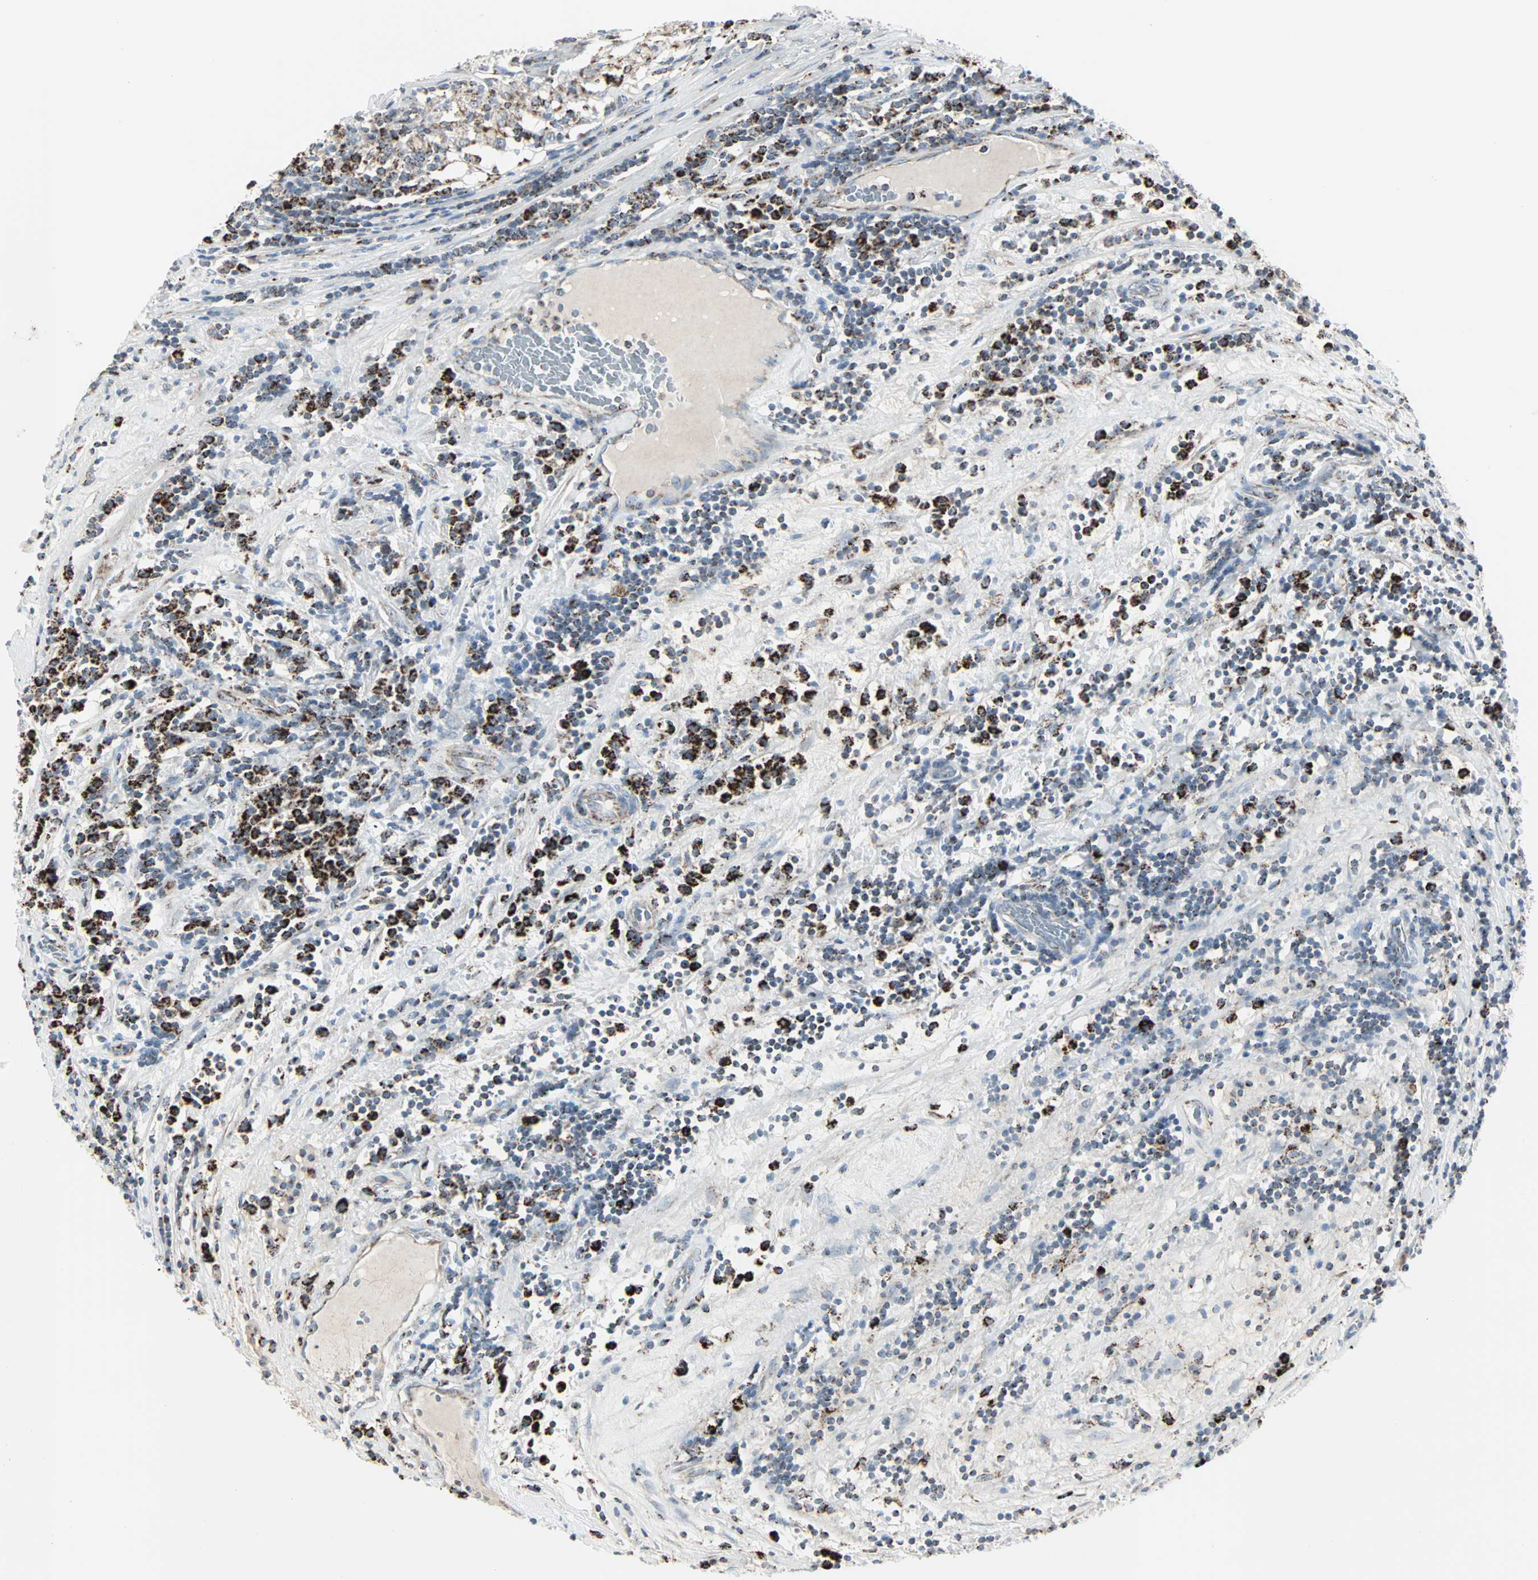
{"staining": {"intensity": "weak", "quantity": "<25%", "location": "cytoplasmic/membranous"}, "tissue": "testis cancer", "cell_type": "Tumor cells", "image_type": "cancer", "snomed": [{"axis": "morphology", "description": "Seminoma, NOS"}, {"axis": "topography", "description": "Testis"}], "caption": "Immunohistochemical staining of testis cancer exhibits no significant staining in tumor cells.", "gene": "IDH2", "patient": {"sex": "male", "age": 43}}